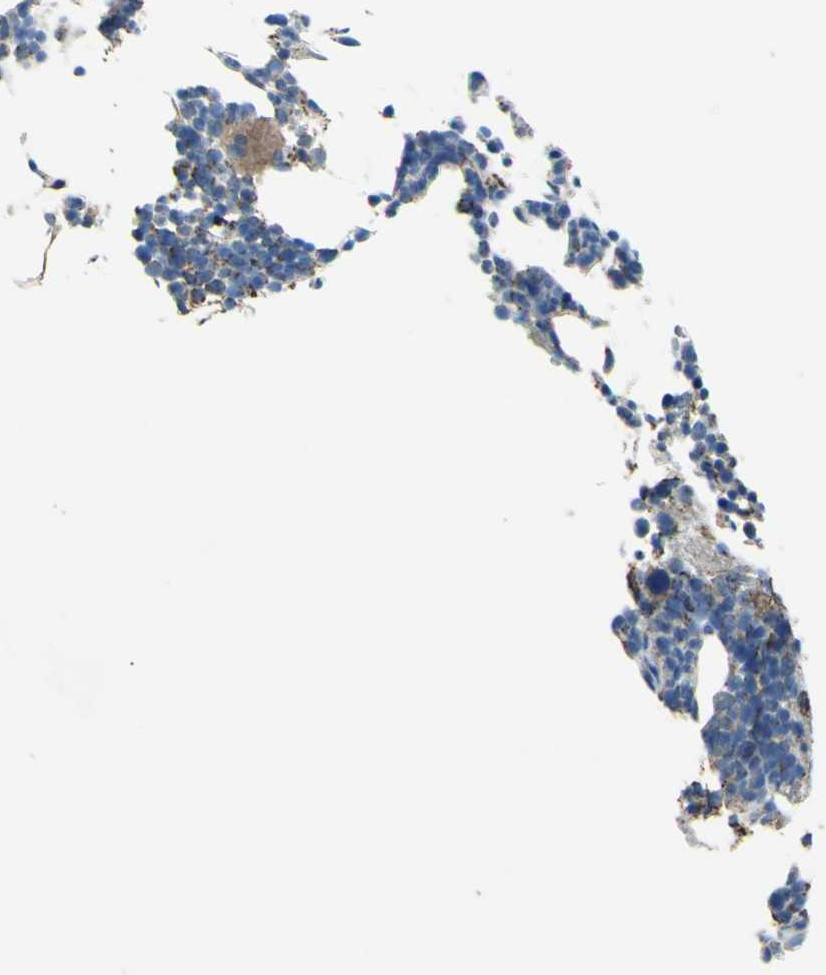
{"staining": {"intensity": "moderate", "quantity": "<25%", "location": "cytoplasmic/membranous"}, "tissue": "bone marrow", "cell_type": "Hematopoietic cells", "image_type": "normal", "snomed": [{"axis": "morphology", "description": "Normal tissue, NOS"}, {"axis": "topography", "description": "Bone marrow"}], "caption": "This photomicrograph shows normal bone marrow stained with IHC to label a protein in brown. The cytoplasmic/membranous of hematopoietic cells show moderate positivity for the protein. Nuclei are counter-stained blue.", "gene": "CMKLR2", "patient": {"sex": "female", "age": 68}}